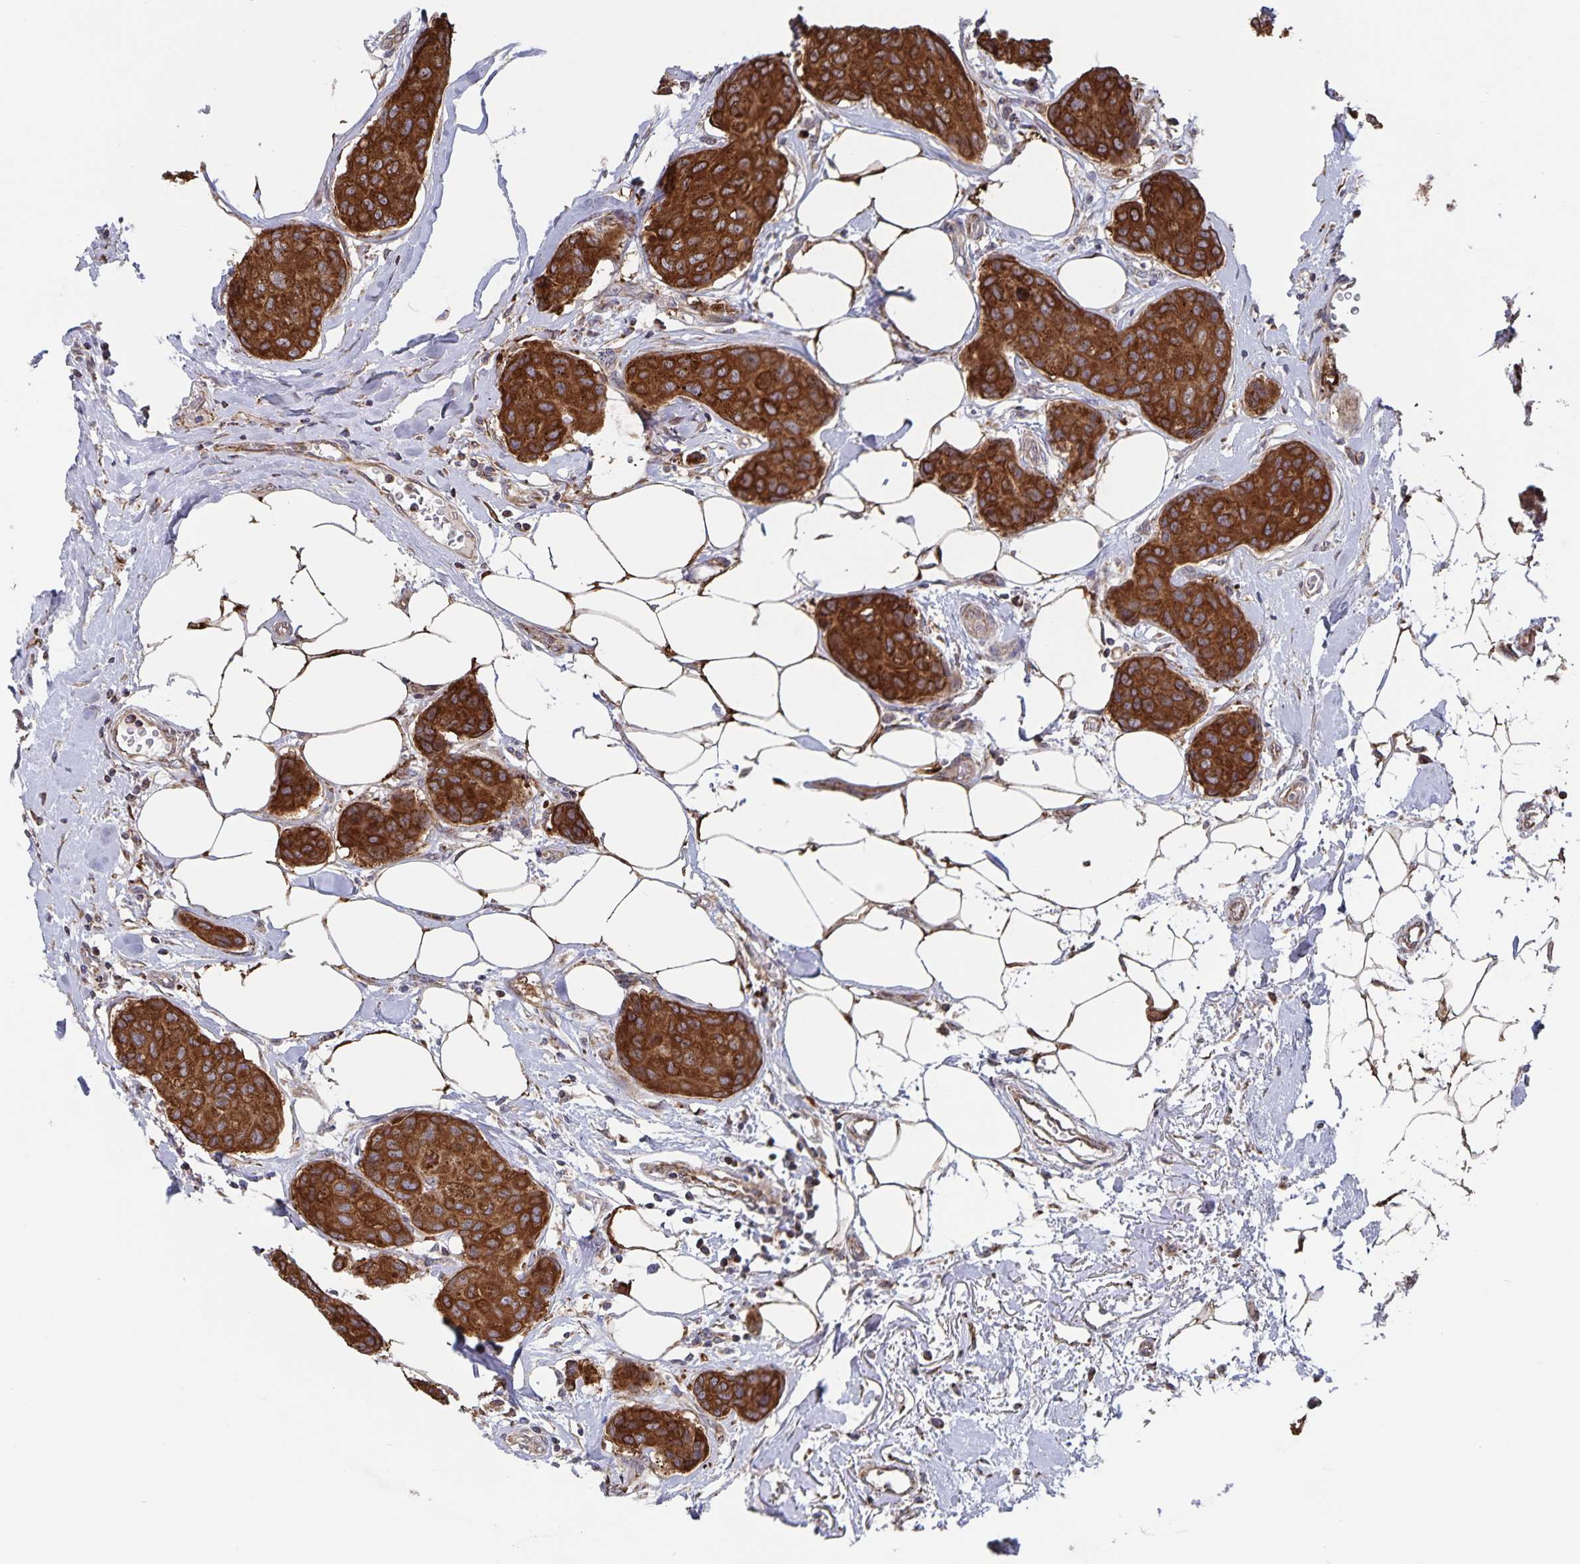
{"staining": {"intensity": "strong", "quantity": ">75%", "location": "cytoplasmic/membranous"}, "tissue": "breast cancer", "cell_type": "Tumor cells", "image_type": "cancer", "snomed": [{"axis": "morphology", "description": "Duct carcinoma"}, {"axis": "topography", "description": "Breast"}], "caption": "Immunohistochemistry (DAB (3,3'-diaminobenzidine)) staining of human breast cancer (intraductal carcinoma) demonstrates strong cytoplasmic/membranous protein positivity in about >75% of tumor cells. (Stains: DAB (3,3'-diaminobenzidine) in brown, nuclei in blue, Microscopy: brightfield microscopy at high magnification).", "gene": "ACACA", "patient": {"sex": "female", "age": 80}}